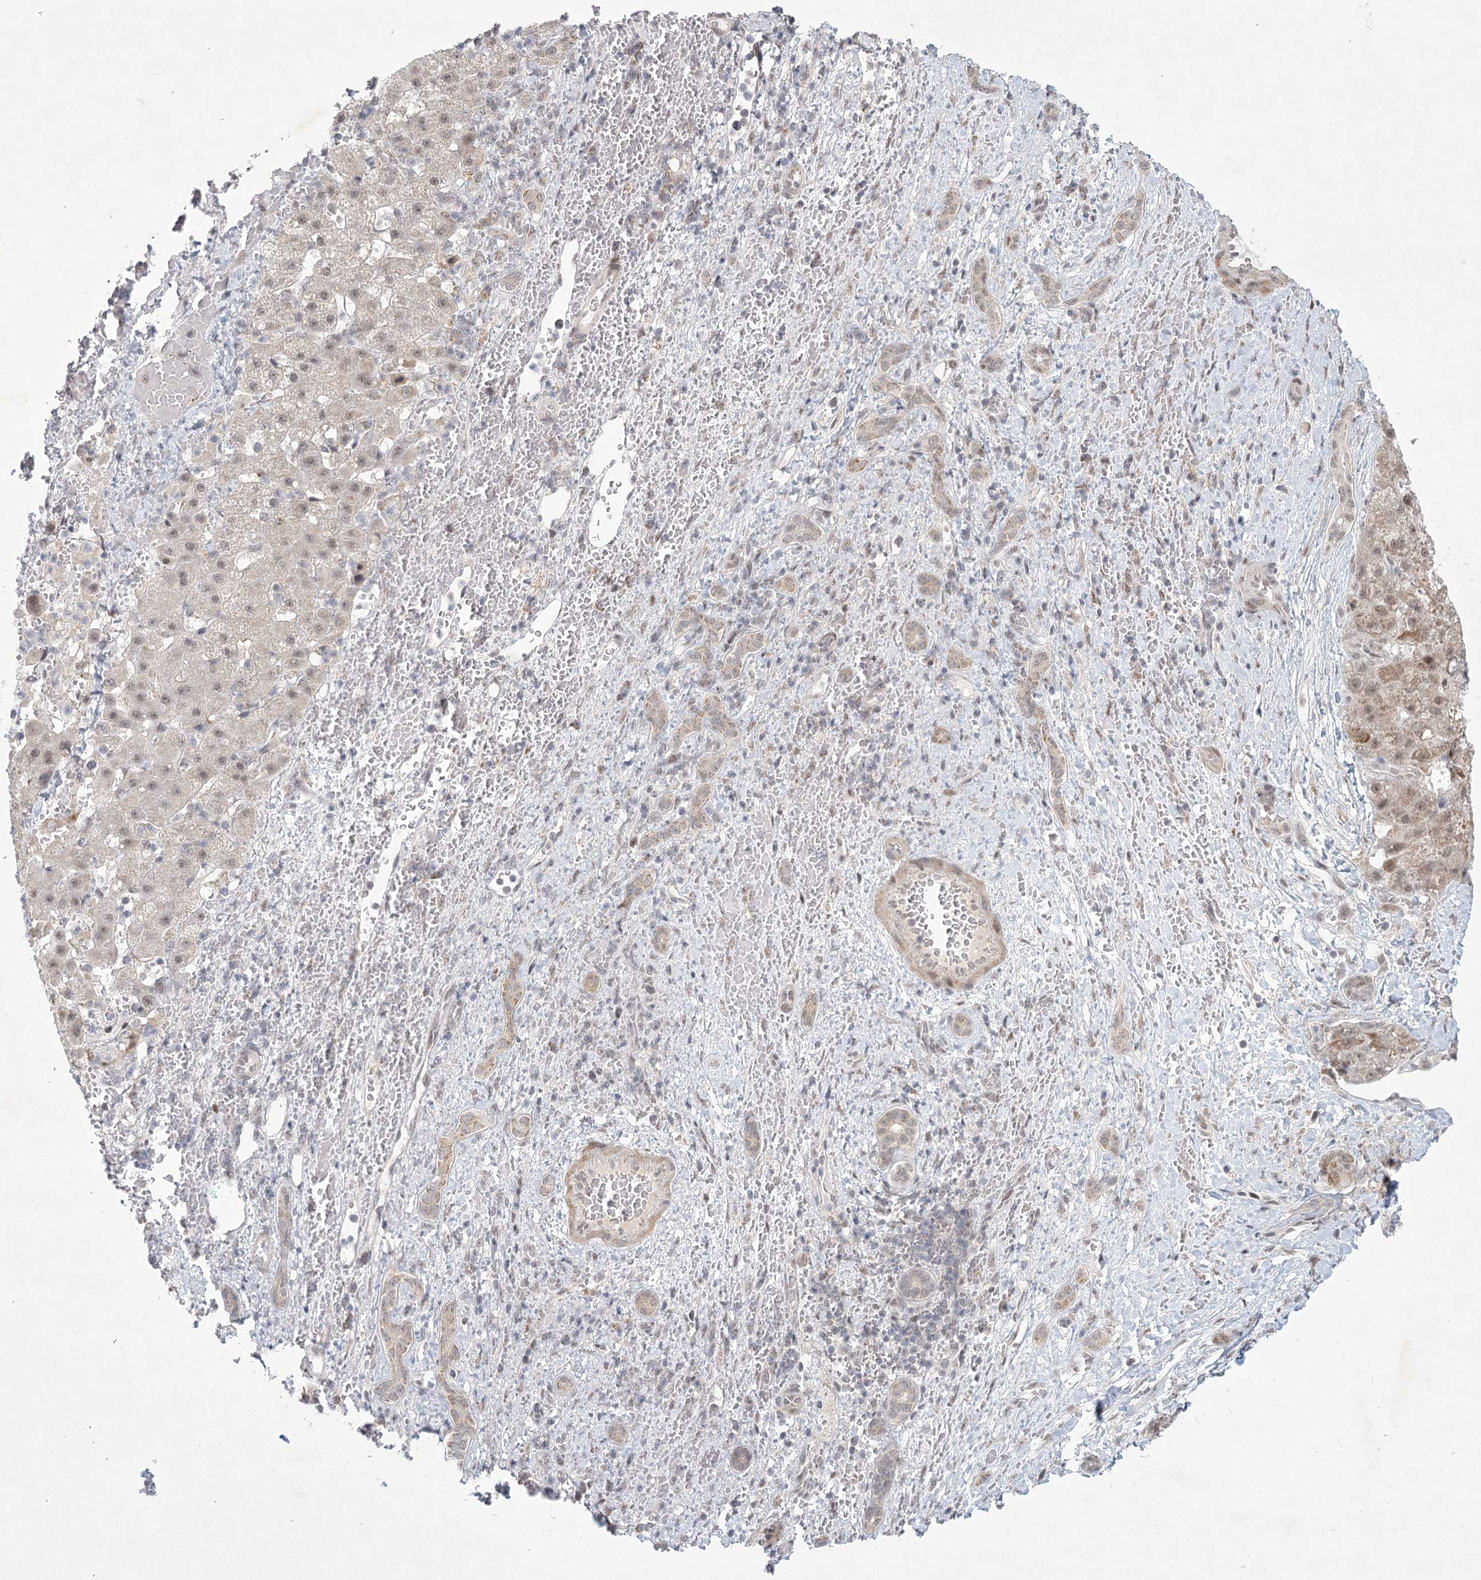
{"staining": {"intensity": "weak", "quantity": ">75%", "location": "cytoplasmic/membranous,nuclear"}, "tissue": "liver cancer", "cell_type": "Tumor cells", "image_type": "cancer", "snomed": [{"axis": "morphology", "description": "Normal tissue, NOS"}, {"axis": "morphology", "description": "Carcinoma, Hepatocellular, NOS"}, {"axis": "topography", "description": "Liver"}], "caption": "Protein staining of hepatocellular carcinoma (liver) tissue exhibits weak cytoplasmic/membranous and nuclear expression in about >75% of tumor cells. (brown staining indicates protein expression, while blue staining denotes nuclei).", "gene": "CIB4", "patient": {"sex": "male", "age": 57}}